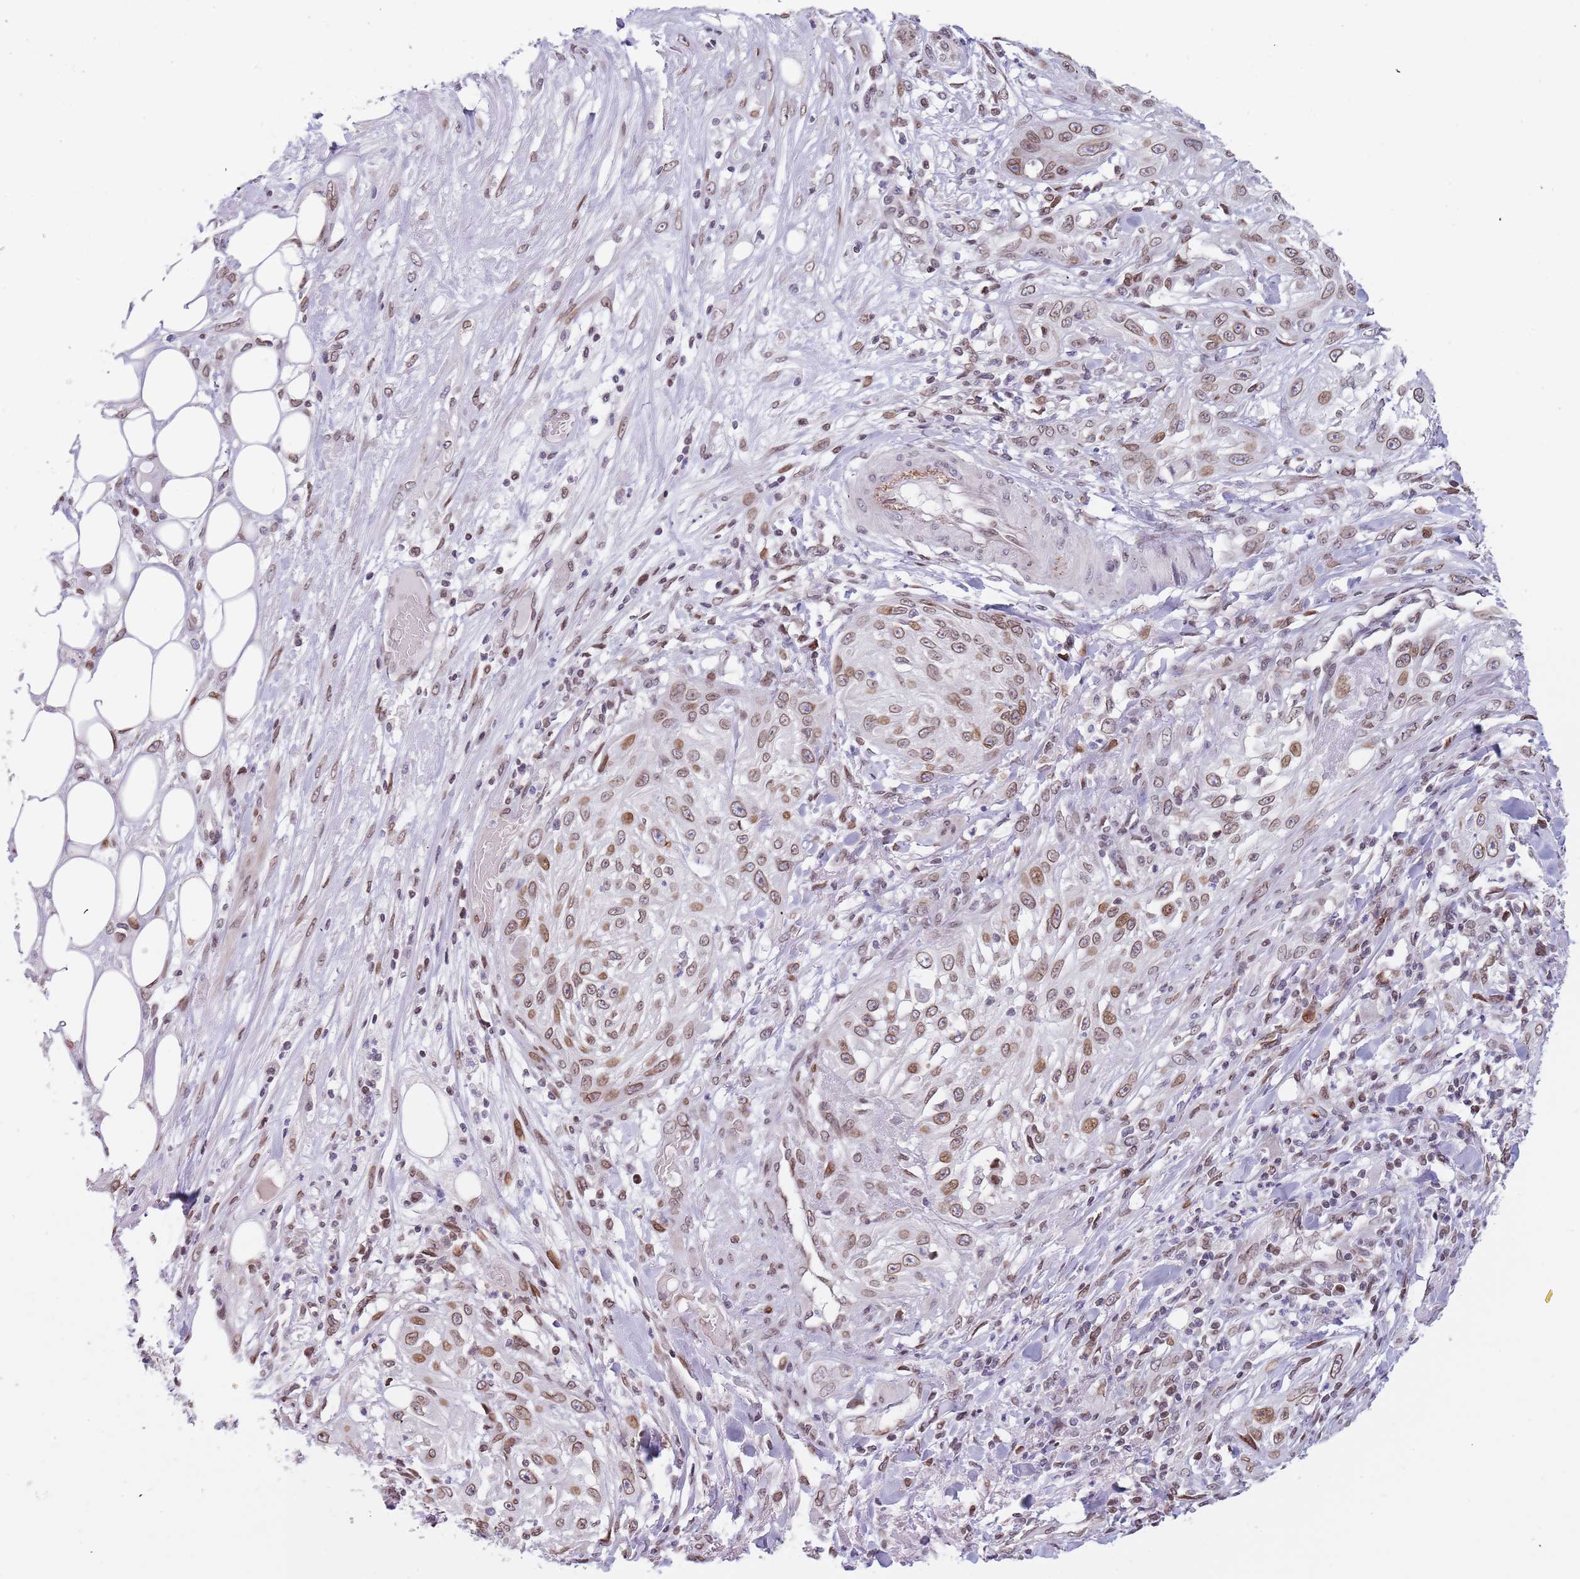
{"staining": {"intensity": "weak", "quantity": ">75%", "location": "cytoplasmic/membranous,nuclear"}, "tissue": "skin cancer", "cell_type": "Tumor cells", "image_type": "cancer", "snomed": [{"axis": "morphology", "description": "Squamous cell carcinoma, NOS"}, {"axis": "morphology", "description": "Squamous cell carcinoma, metastatic, NOS"}, {"axis": "topography", "description": "Skin"}, {"axis": "topography", "description": "Lymph node"}], "caption": "Immunohistochemical staining of human skin cancer (metastatic squamous cell carcinoma) reveals low levels of weak cytoplasmic/membranous and nuclear positivity in about >75% of tumor cells.", "gene": "KLHDC2", "patient": {"sex": "male", "age": 75}}